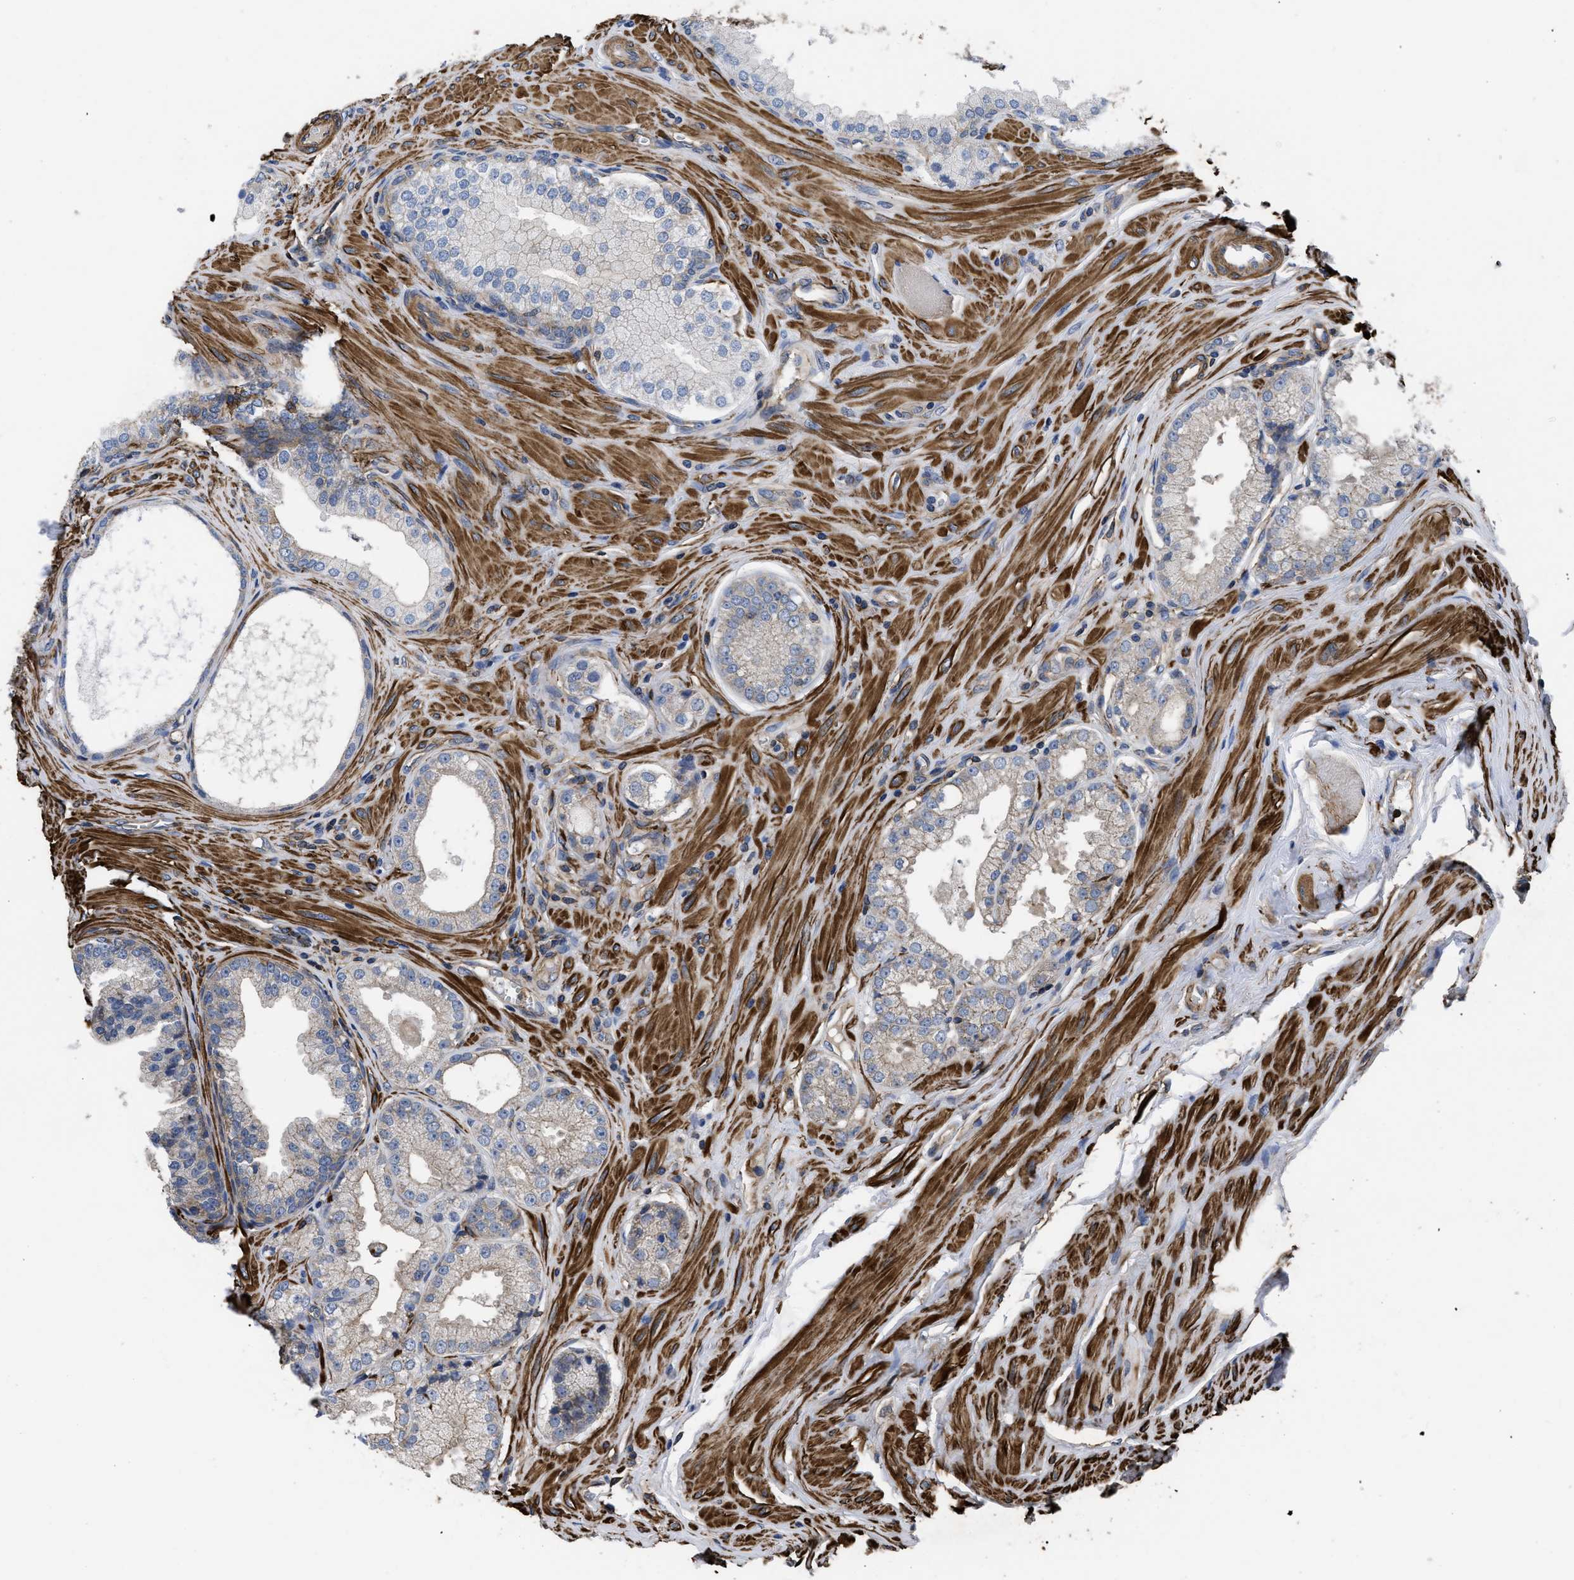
{"staining": {"intensity": "negative", "quantity": "none", "location": "none"}, "tissue": "prostate cancer", "cell_type": "Tumor cells", "image_type": "cancer", "snomed": [{"axis": "morphology", "description": "Adenocarcinoma, Low grade"}, {"axis": "topography", "description": "Prostate"}], "caption": "There is no significant positivity in tumor cells of low-grade adenocarcinoma (prostate). (DAB IHC visualized using brightfield microscopy, high magnification).", "gene": "SCUBE2", "patient": {"sex": "male", "age": 57}}